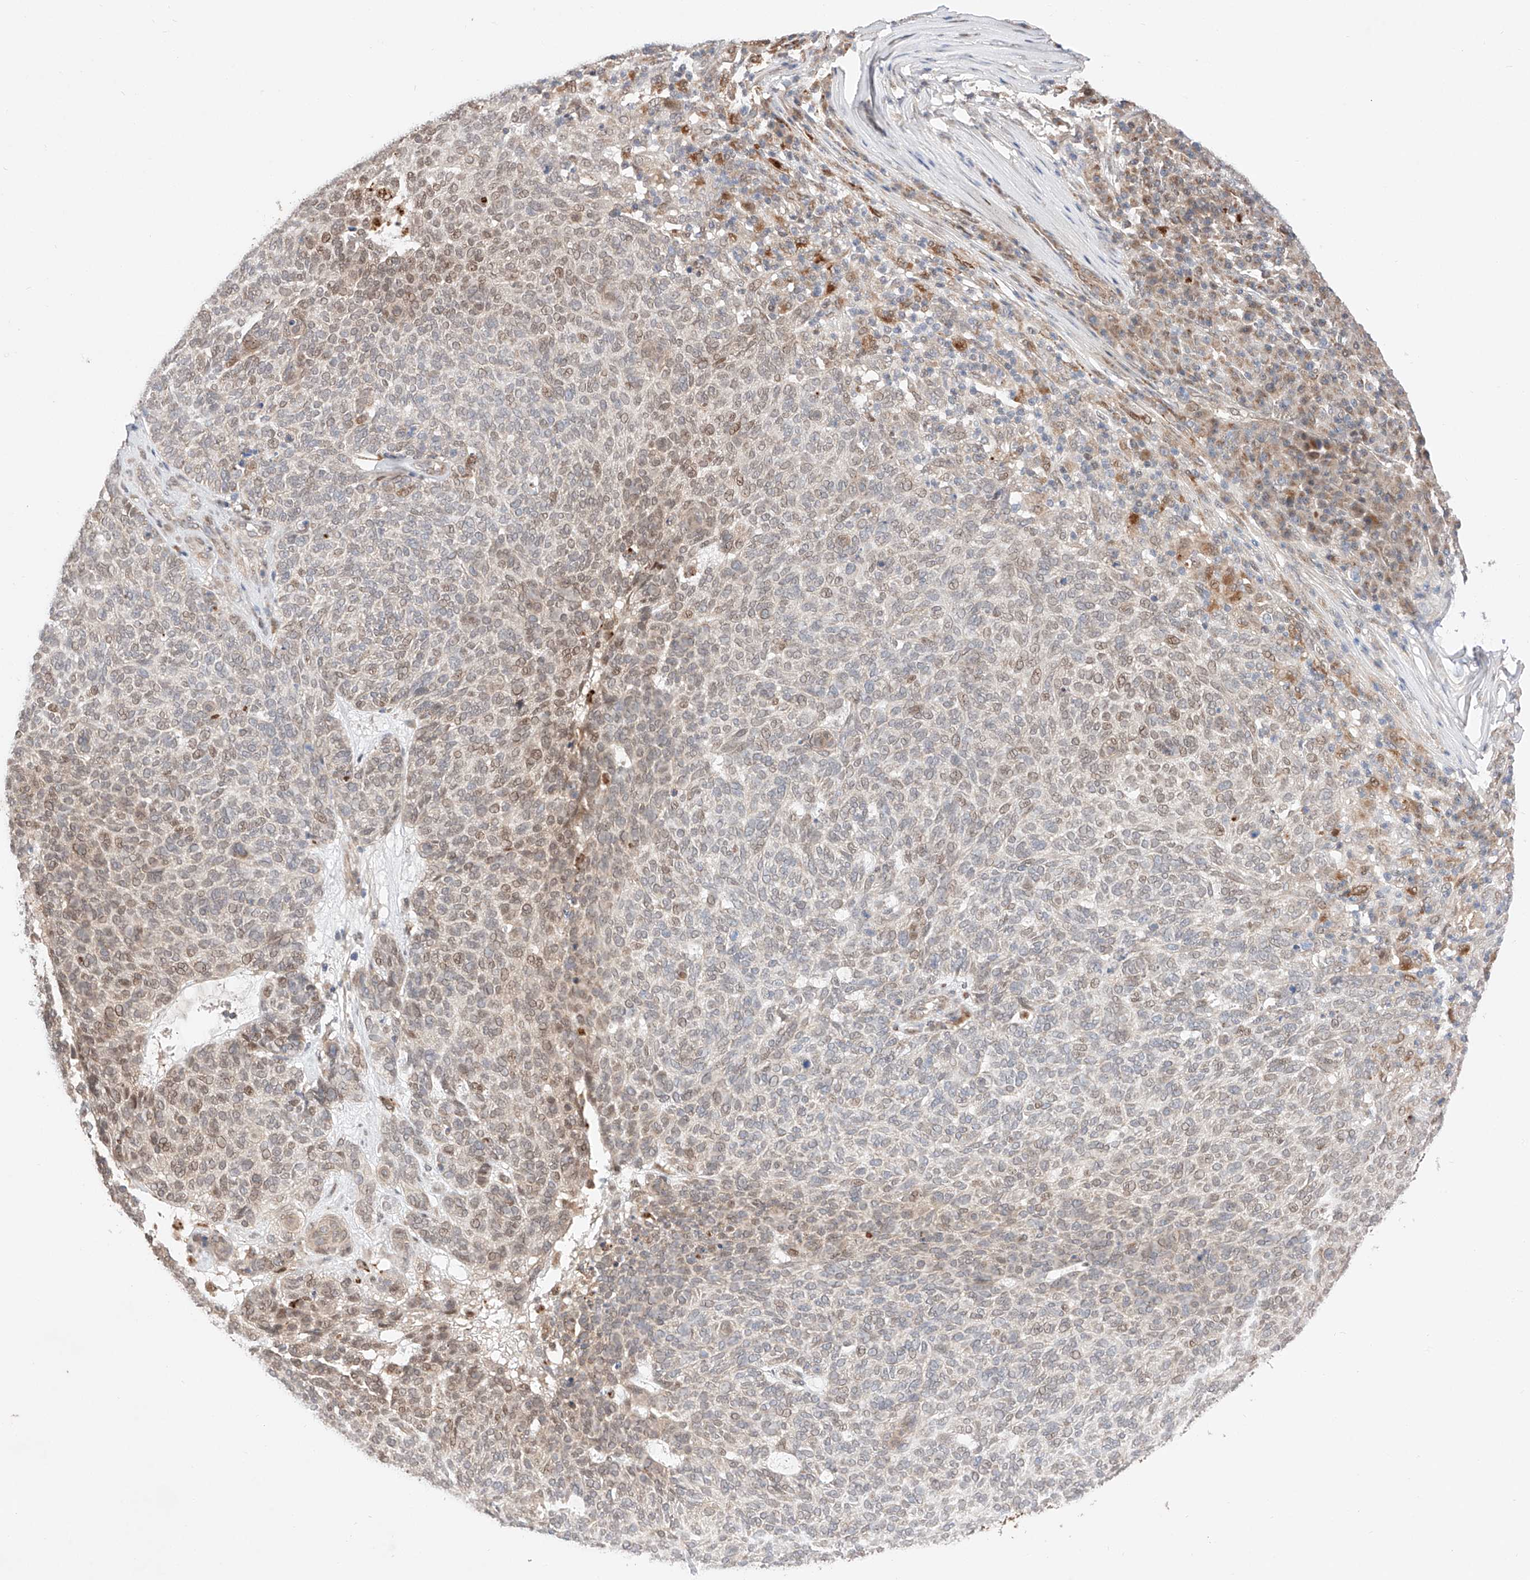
{"staining": {"intensity": "weak", "quantity": "25%-75%", "location": "nuclear"}, "tissue": "skin cancer", "cell_type": "Tumor cells", "image_type": "cancer", "snomed": [{"axis": "morphology", "description": "Squamous cell carcinoma, NOS"}, {"axis": "topography", "description": "Skin"}], "caption": "Approximately 25%-75% of tumor cells in skin cancer (squamous cell carcinoma) display weak nuclear protein positivity as visualized by brown immunohistochemical staining.", "gene": "GCNT1", "patient": {"sex": "female", "age": 90}}